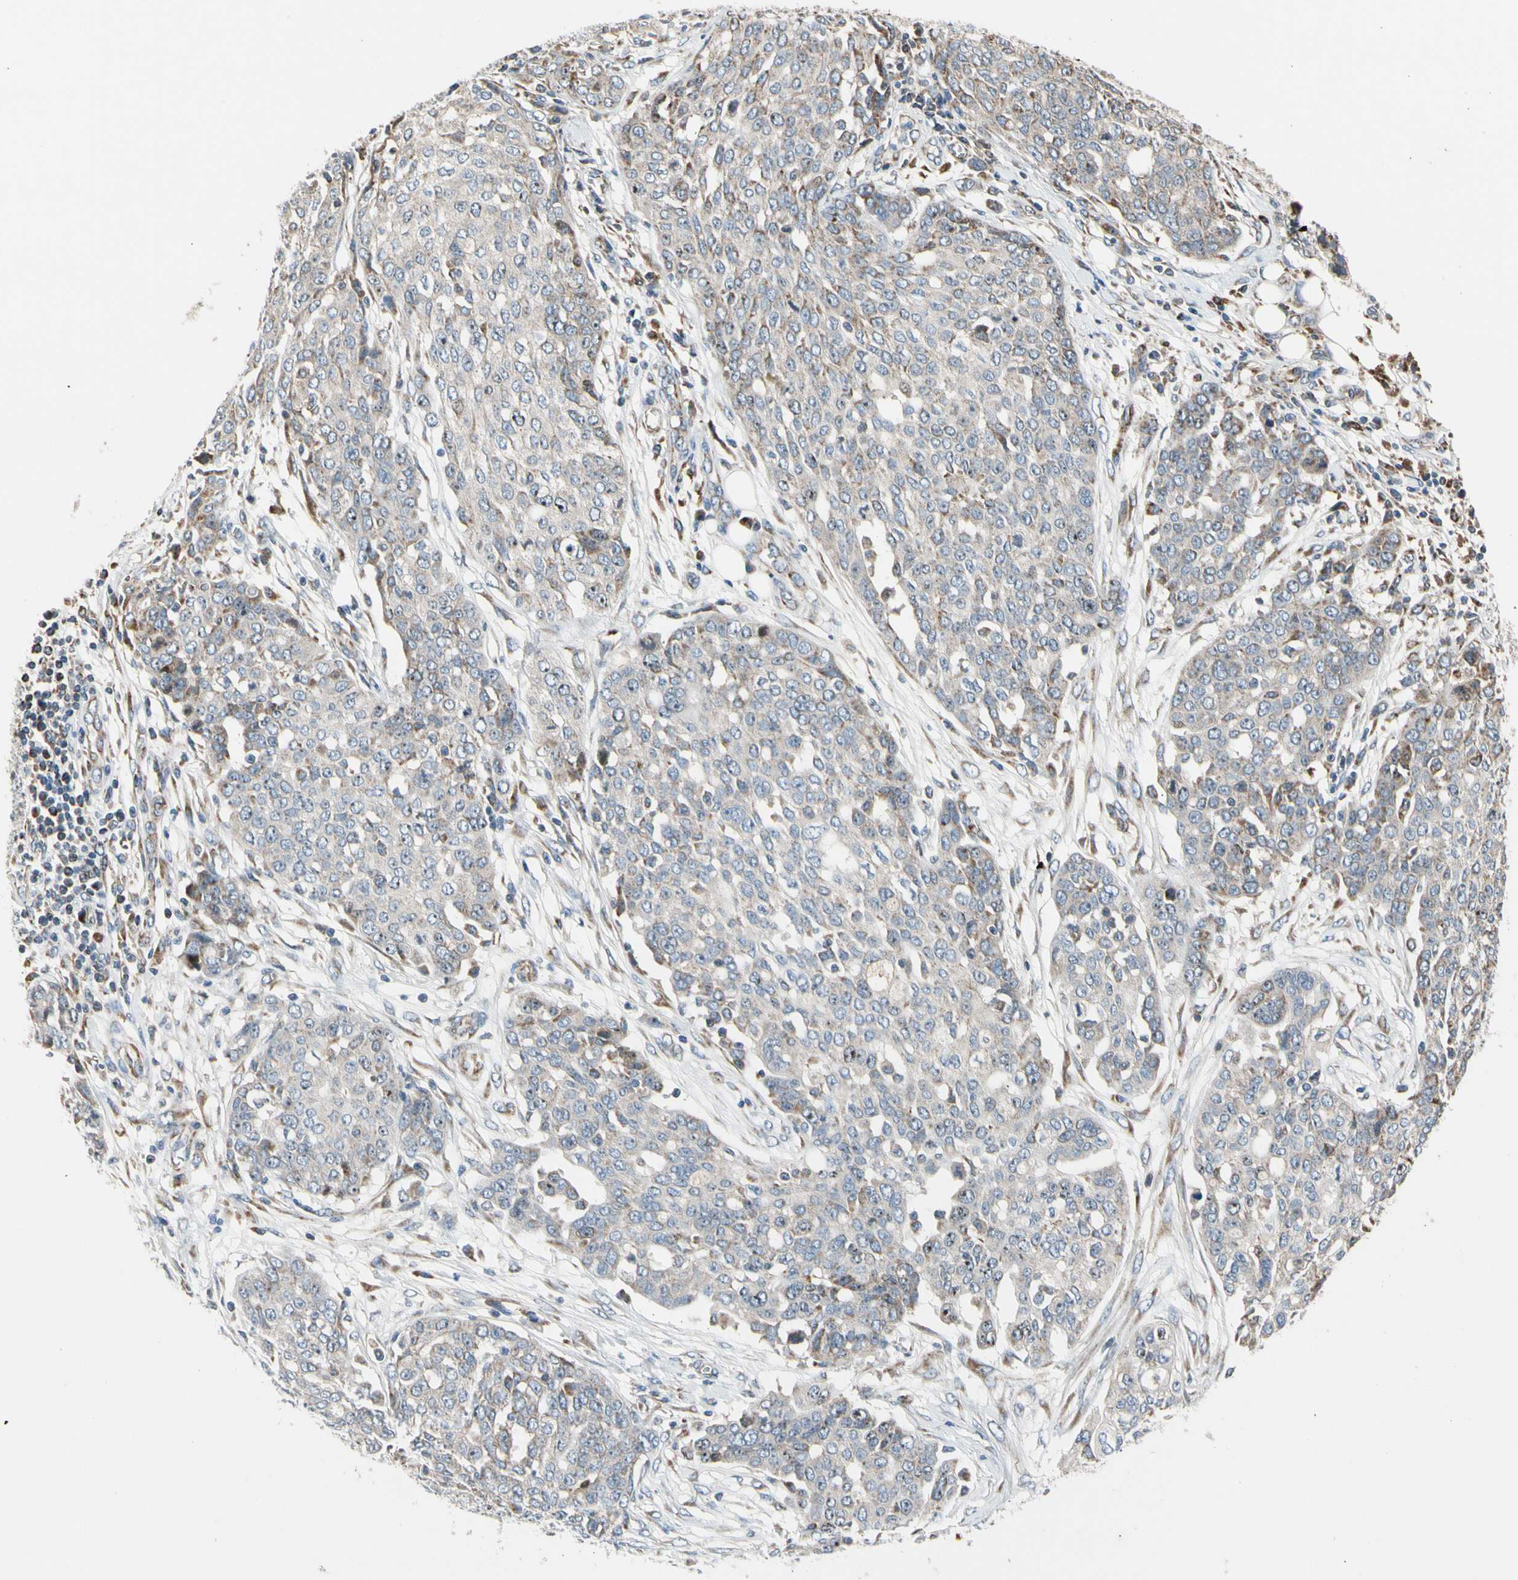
{"staining": {"intensity": "weak", "quantity": ">75%", "location": "cytoplasmic/membranous"}, "tissue": "ovarian cancer", "cell_type": "Tumor cells", "image_type": "cancer", "snomed": [{"axis": "morphology", "description": "Cystadenocarcinoma, serous, NOS"}, {"axis": "topography", "description": "Soft tissue"}, {"axis": "topography", "description": "Ovary"}], "caption": "This is a micrograph of IHC staining of ovarian serous cystadenocarcinoma, which shows weak positivity in the cytoplasmic/membranous of tumor cells.", "gene": "NPHP3", "patient": {"sex": "female", "age": 57}}